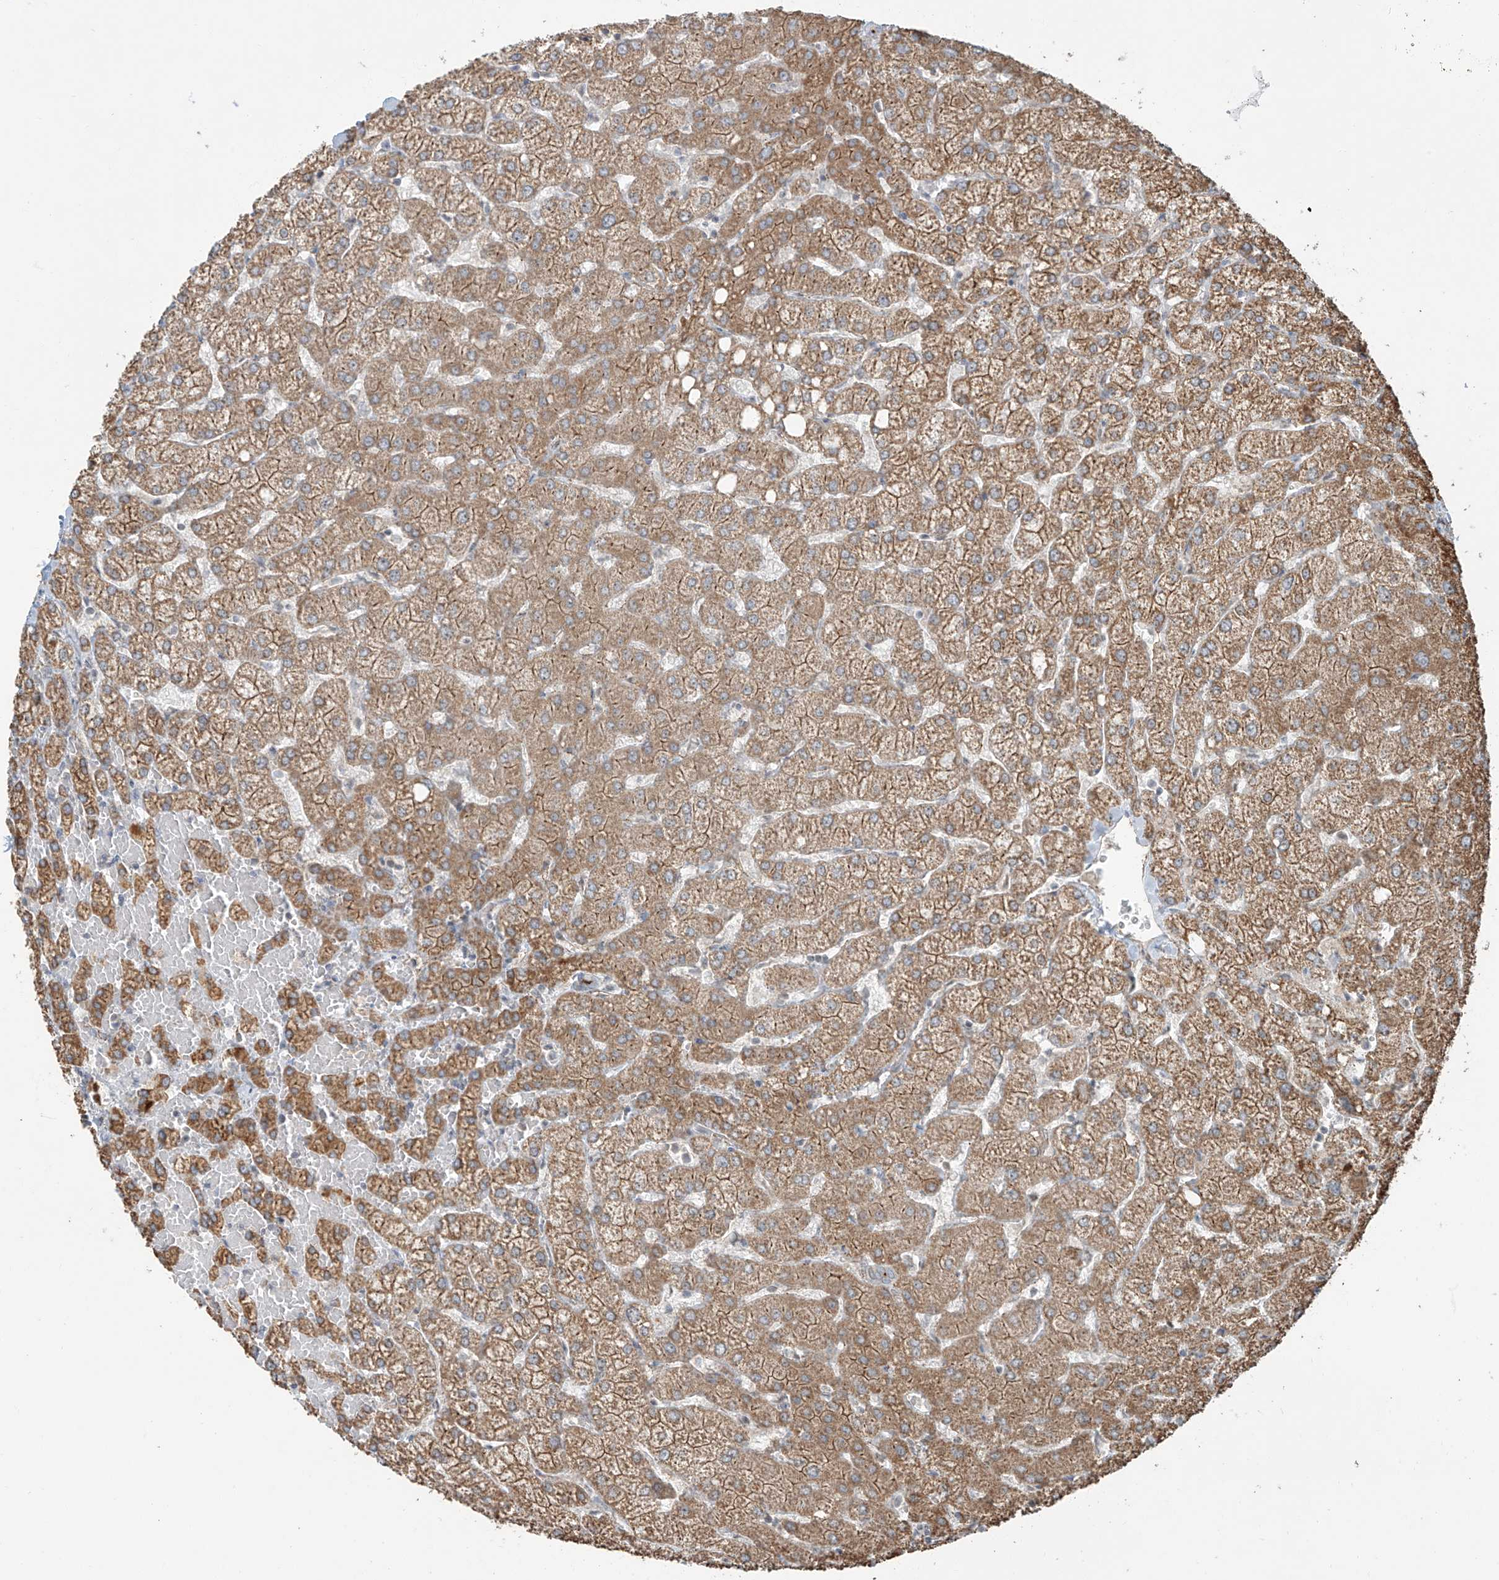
{"staining": {"intensity": "moderate", "quantity": "<25%", "location": "cytoplasmic/membranous"}, "tissue": "liver", "cell_type": "Cholangiocytes", "image_type": "normal", "snomed": [{"axis": "morphology", "description": "Normal tissue, NOS"}, {"axis": "topography", "description": "Liver"}], "caption": "Approximately <25% of cholangiocytes in normal human liver display moderate cytoplasmic/membranous protein positivity as visualized by brown immunohistochemical staining.", "gene": "ZNF16", "patient": {"sex": "female", "age": 54}}